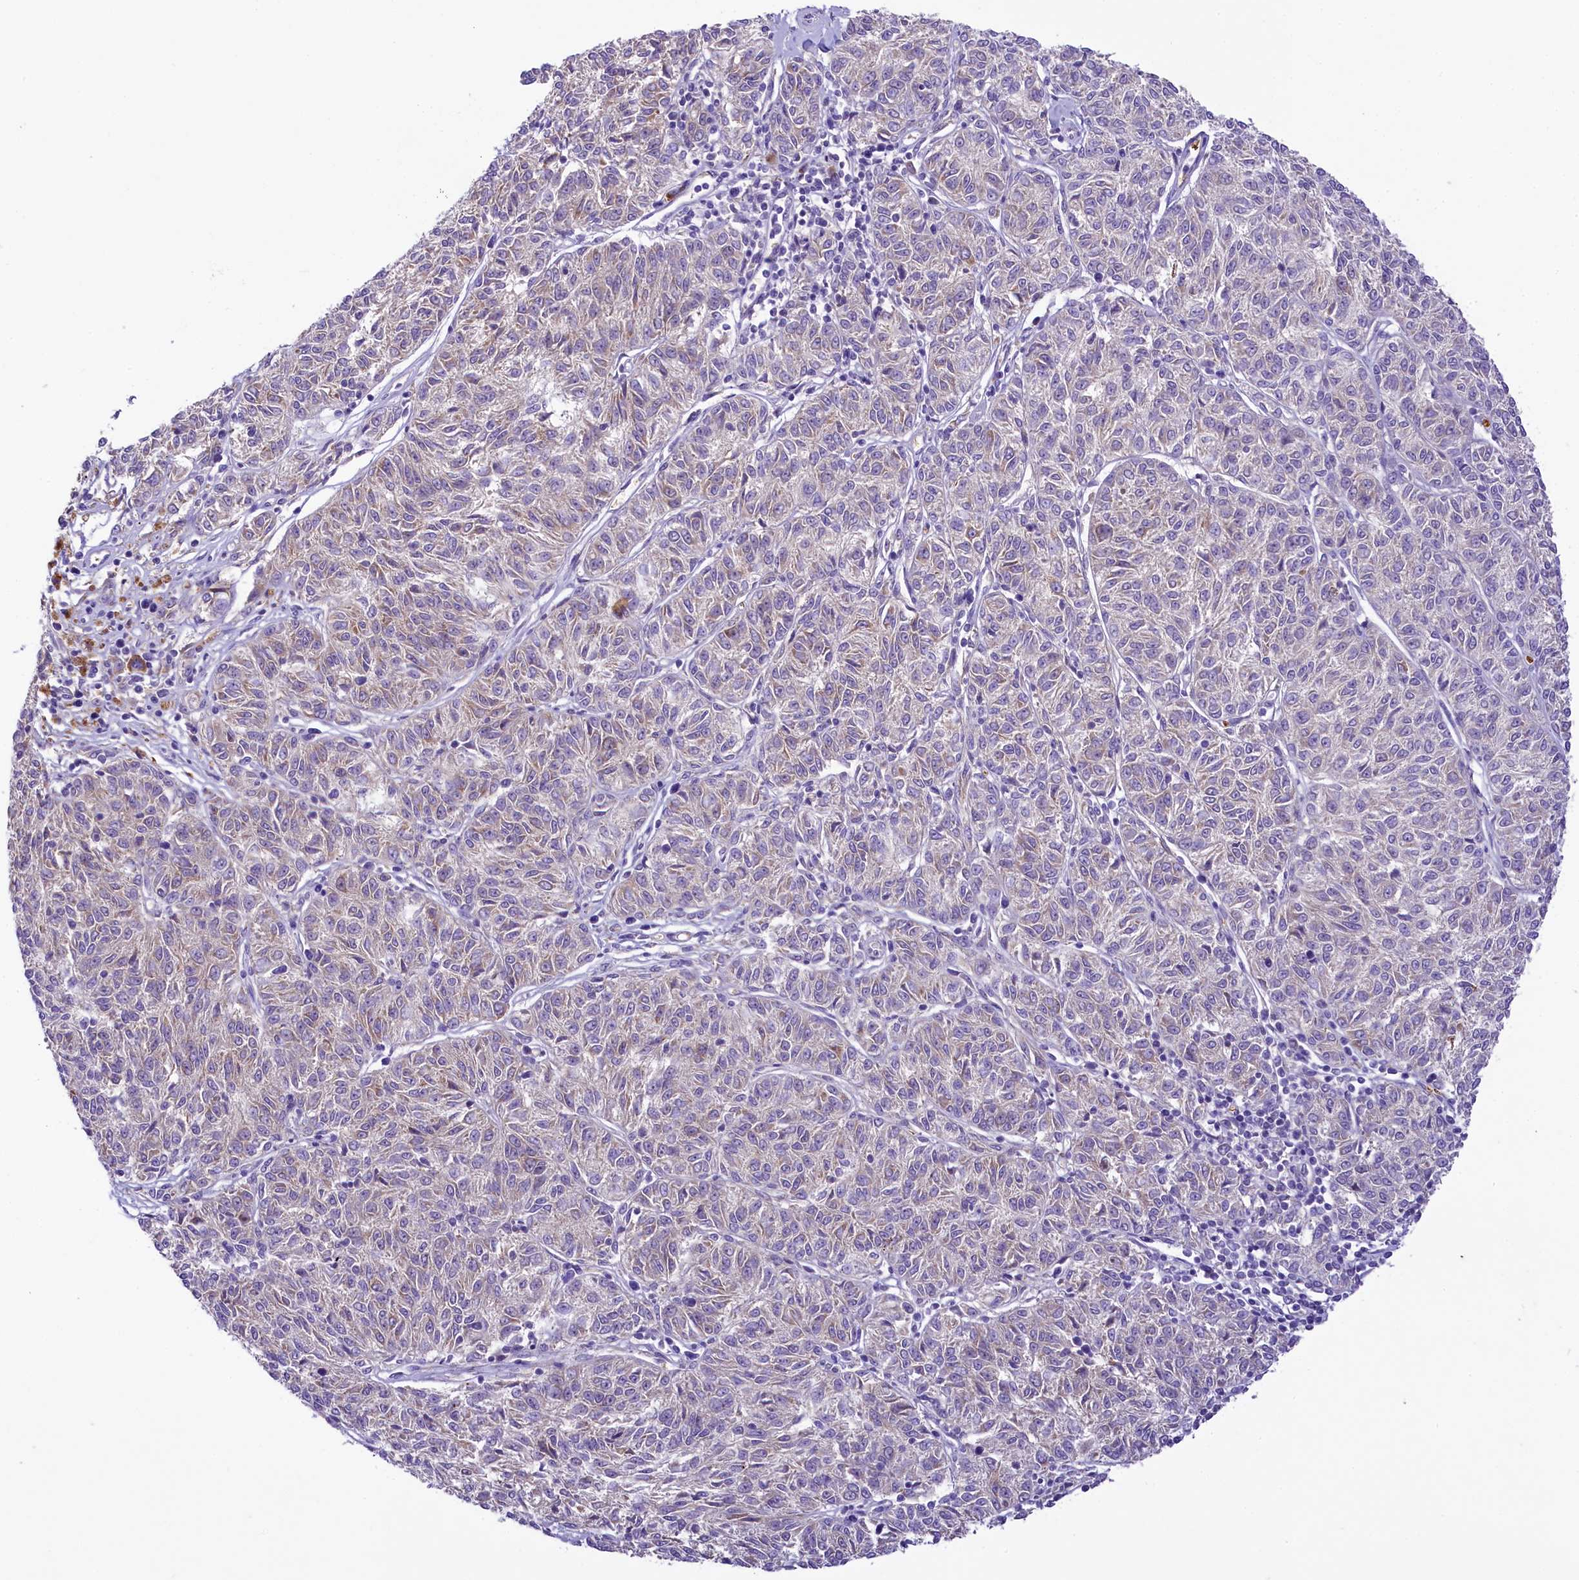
{"staining": {"intensity": "weak", "quantity": "<25%", "location": "cytoplasmic/membranous"}, "tissue": "melanoma", "cell_type": "Tumor cells", "image_type": "cancer", "snomed": [{"axis": "morphology", "description": "Malignant melanoma, NOS"}, {"axis": "topography", "description": "Skin"}], "caption": "Tumor cells are negative for brown protein staining in malignant melanoma.", "gene": "LARP4", "patient": {"sex": "female", "age": 72}}